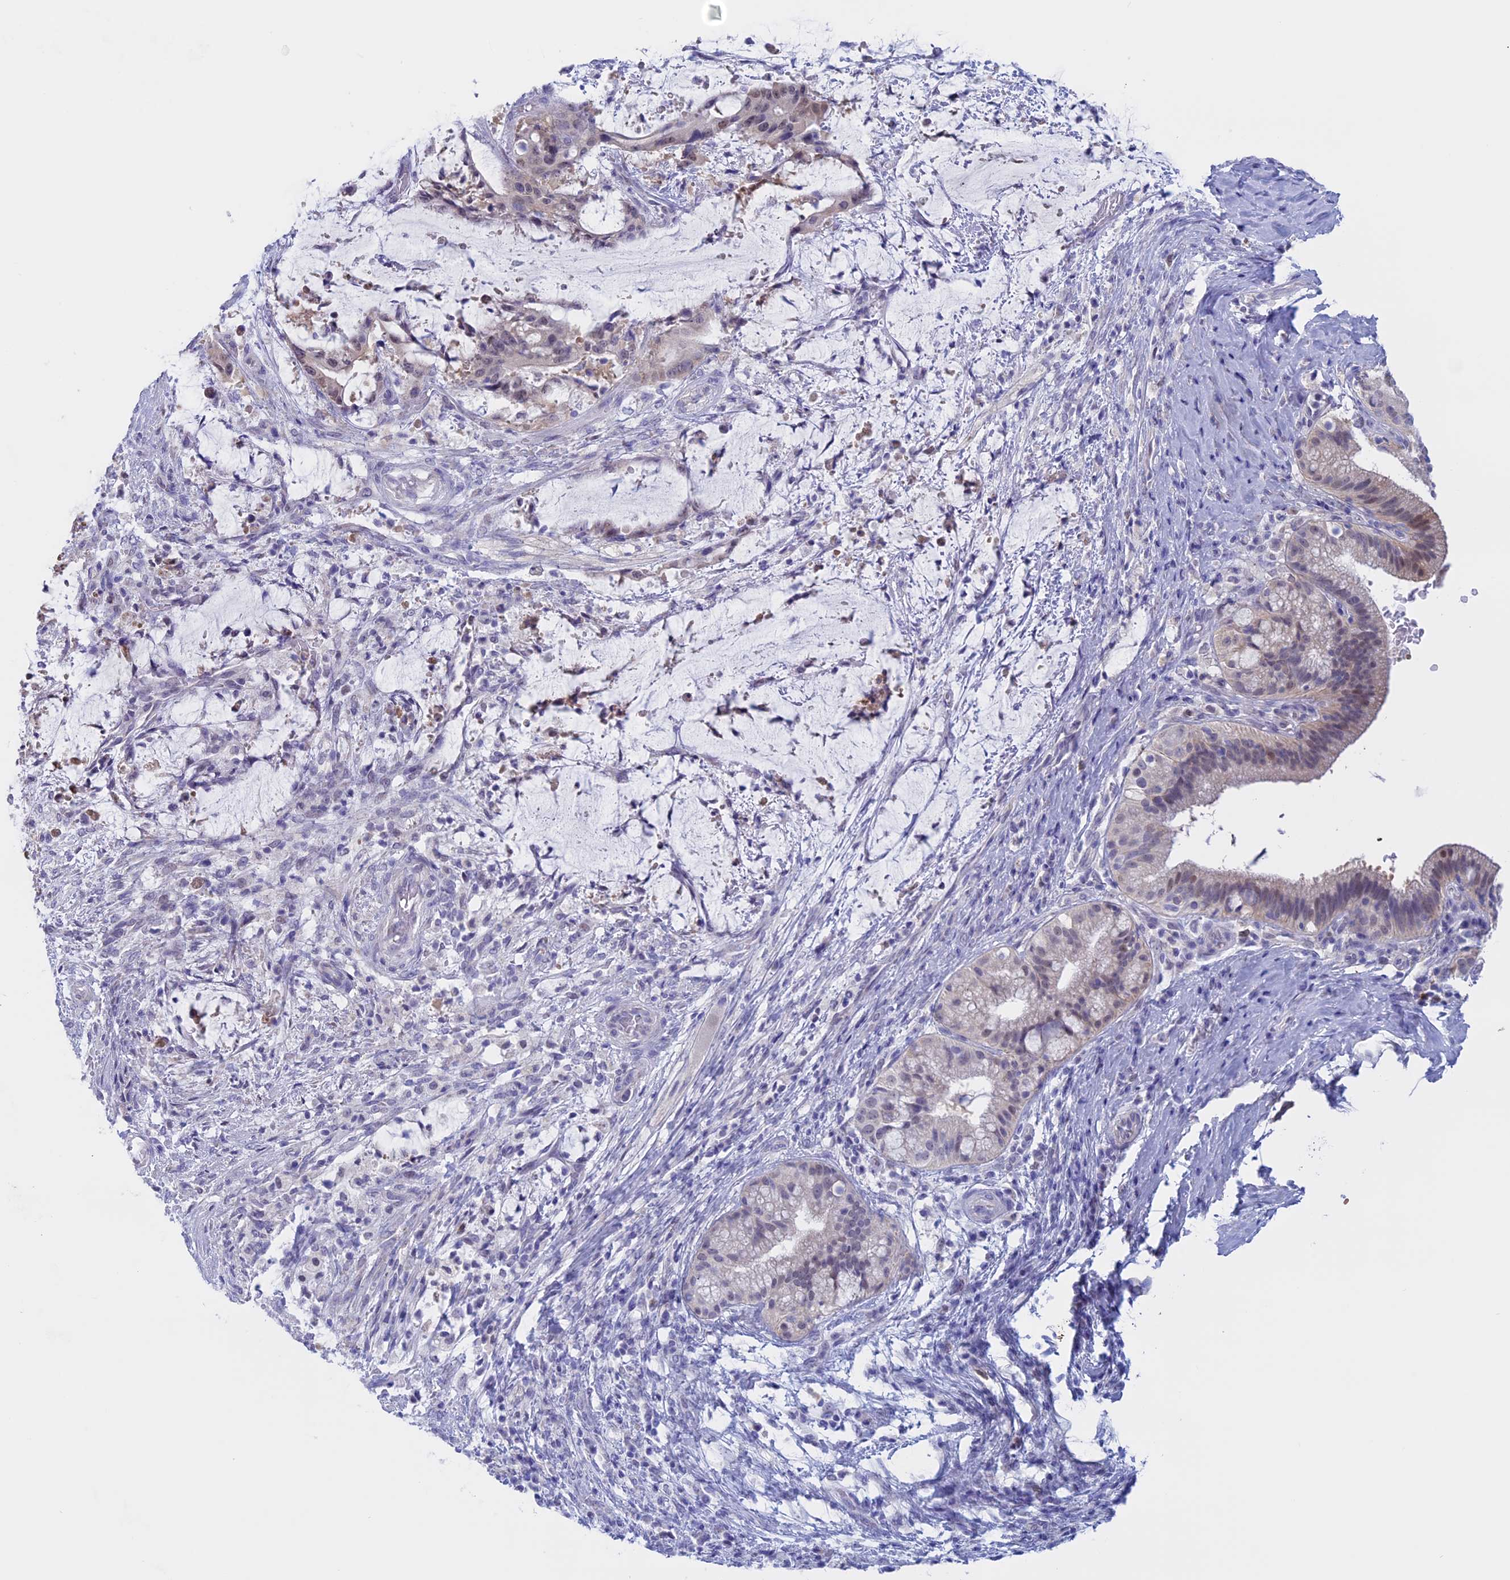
{"staining": {"intensity": "weak", "quantity": "<25%", "location": "nuclear"}, "tissue": "liver cancer", "cell_type": "Tumor cells", "image_type": "cancer", "snomed": [{"axis": "morphology", "description": "Normal tissue, NOS"}, {"axis": "morphology", "description": "Cholangiocarcinoma"}, {"axis": "topography", "description": "Liver"}, {"axis": "topography", "description": "Peripheral nerve tissue"}], "caption": "High magnification brightfield microscopy of liver cholangiocarcinoma stained with DAB (brown) and counterstained with hematoxylin (blue): tumor cells show no significant staining.", "gene": "LHFPL2", "patient": {"sex": "female", "age": 73}}